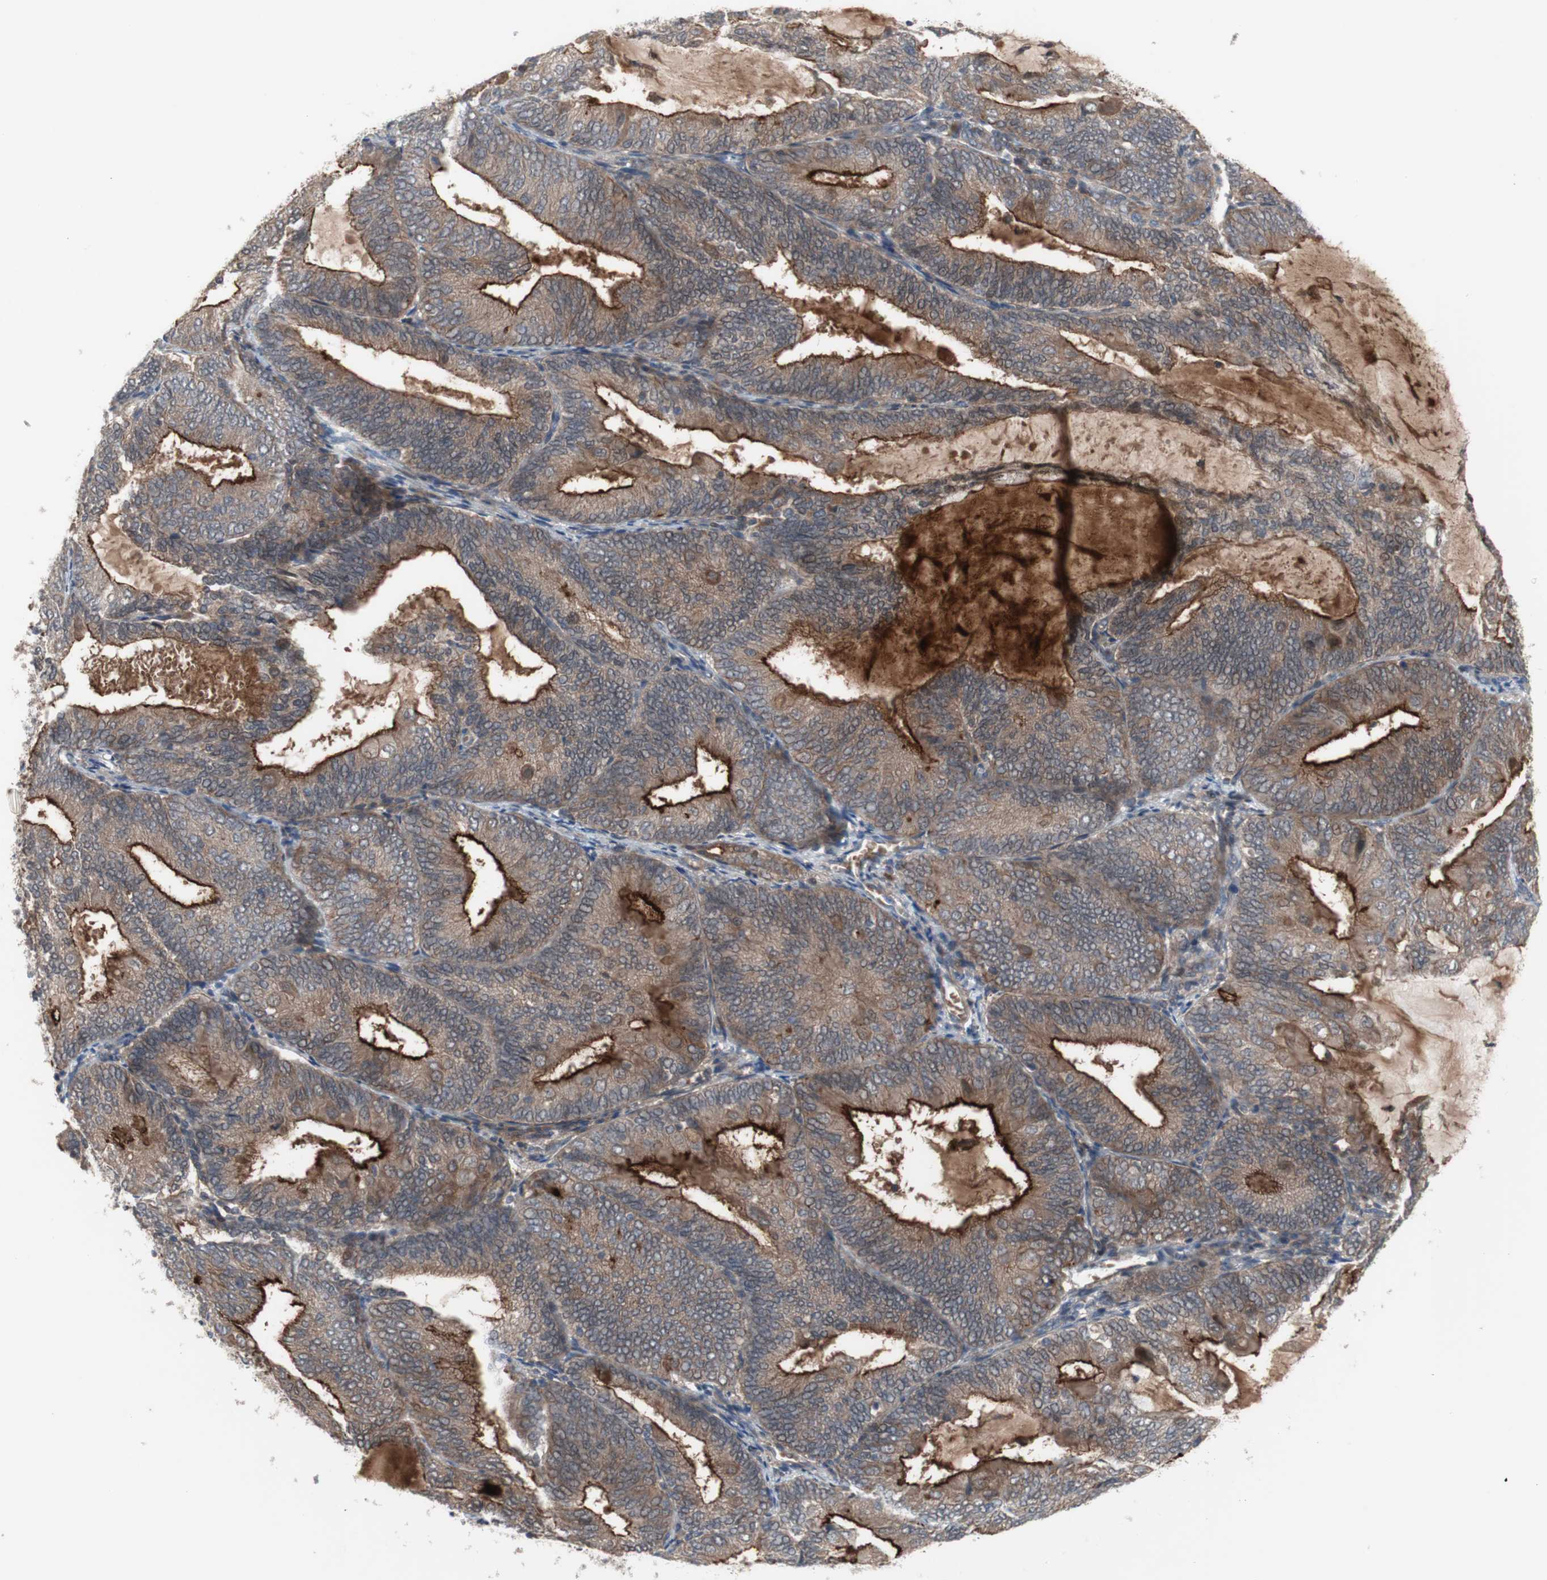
{"staining": {"intensity": "weak", "quantity": ">75%", "location": "cytoplasmic/membranous"}, "tissue": "endometrial cancer", "cell_type": "Tumor cells", "image_type": "cancer", "snomed": [{"axis": "morphology", "description": "Adenocarcinoma, NOS"}, {"axis": "topography", "description": "Endometrium"}], "caption": "IHC image of human endometrial cancer (adenocarcinoma) stained for a protein (brown), which demonstrates low levels of weak cytoplasmic/membranous positivity in approximately >75% of tumor cells.", "gene": "OAZ1", "patient": {"sex": "female", "age": 81}}